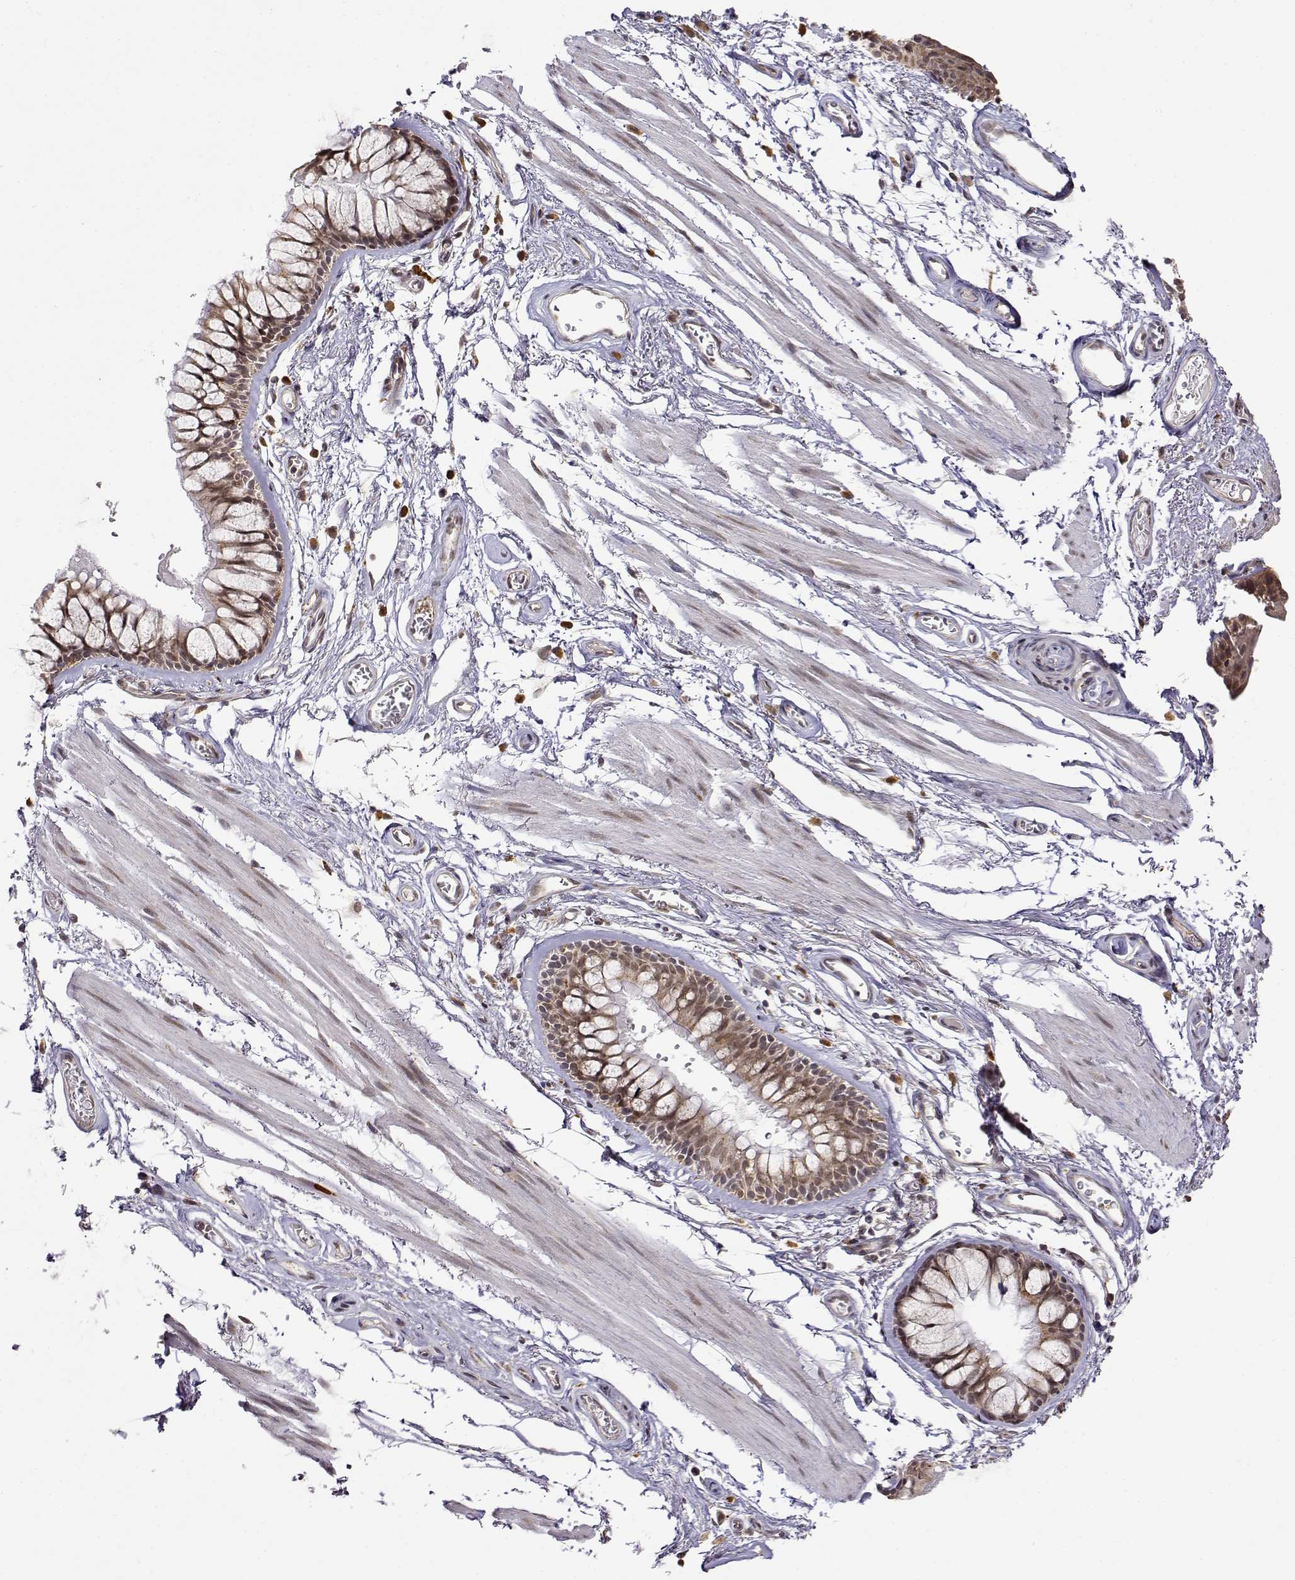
{"staining": {"intensity": "weak", "quantity": "<25%", "location": "nuclear"}, "tissue": "adipose tissue", "cell_type": "Adipocytes", "image_type": "normal", "snomed": [{"axis": "morphology", "description": "Normal tissue, NOS"}, {"axis": "topography", "description": "Cartilage tissue"}, {"axis": "topography", "description": "Bronchus"}], "caption": "Protein analysis of unremarkable adipose tissue displays no significant positivity in adipocytes. (DAB (3,3'-diaminobenzidine) IHC with hematoxylin counter stain).", "gene": "RNF13", "patient": {"sex": "female", "age": 79}}